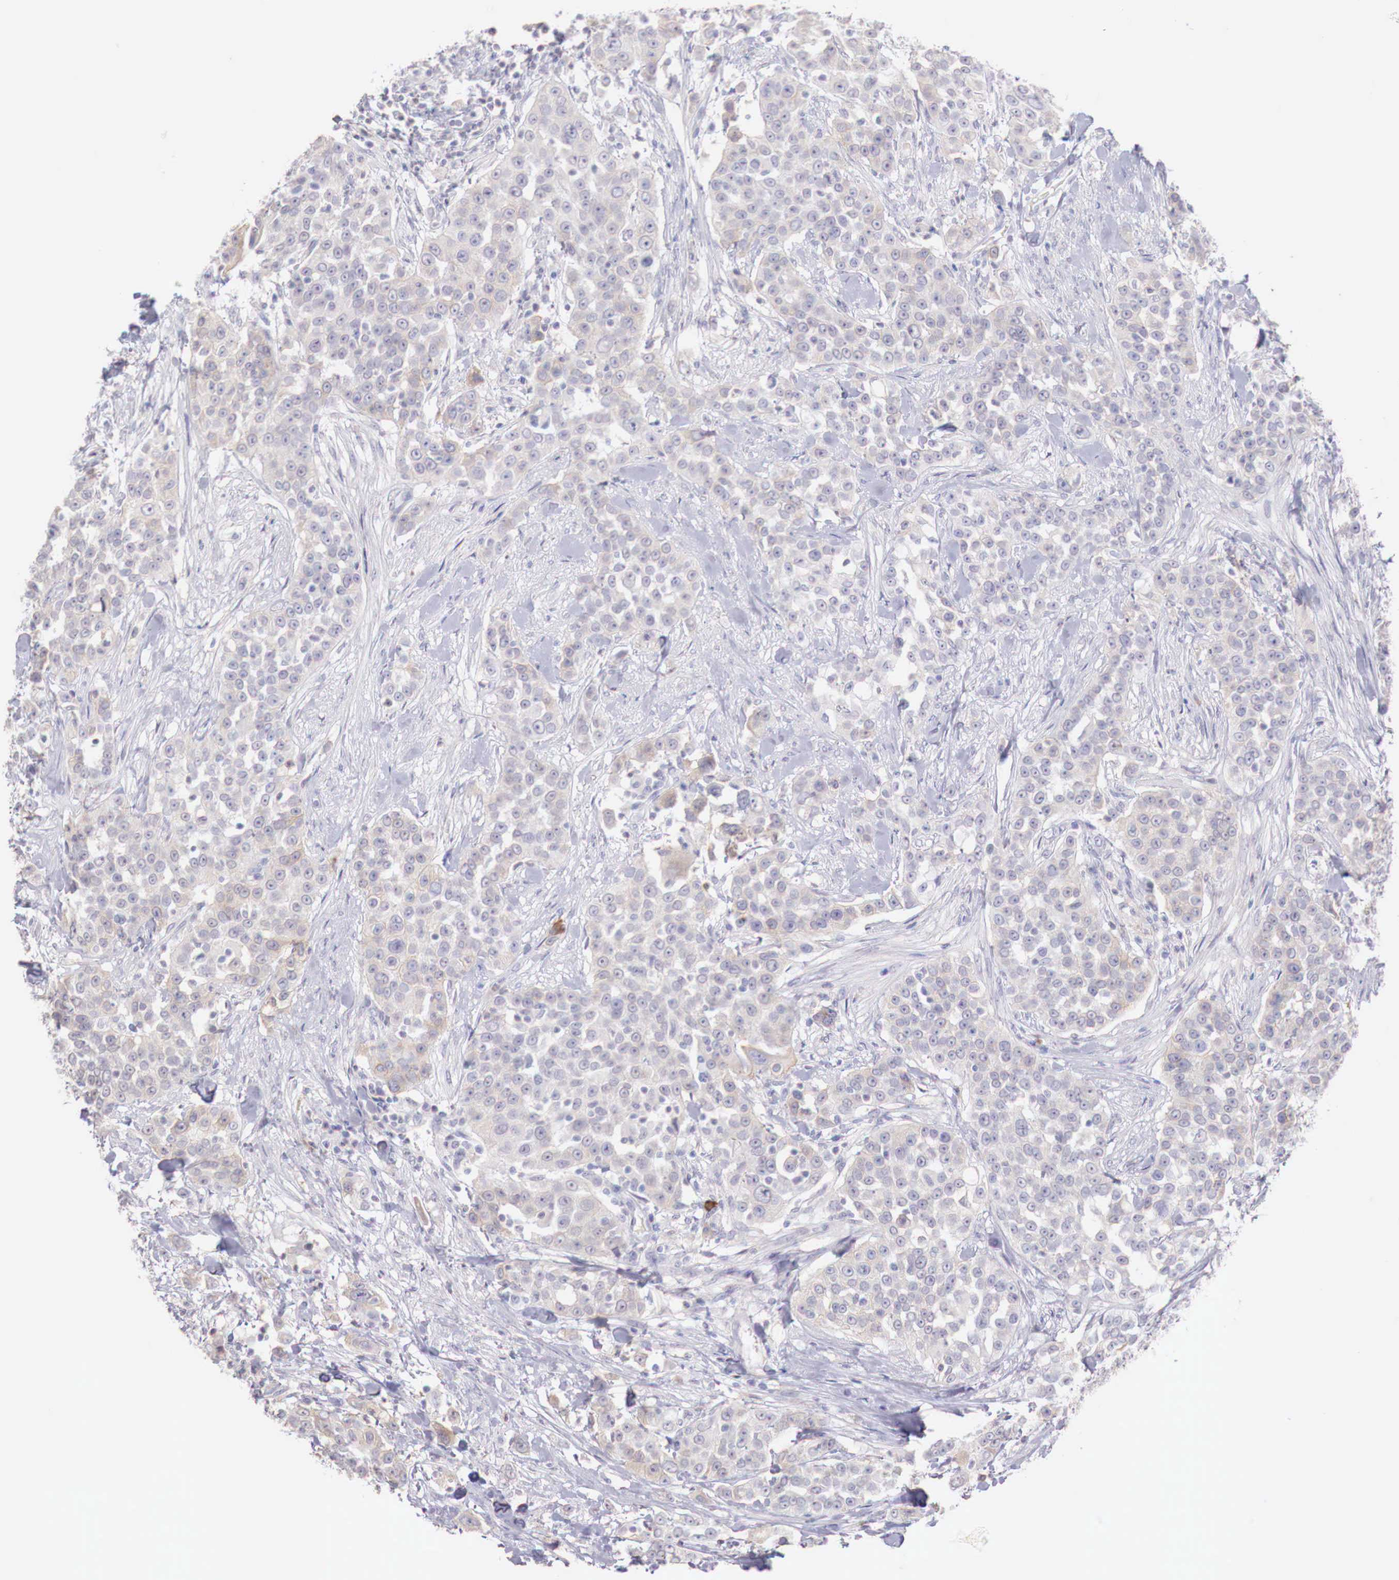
{"staining": {"intensity": "weak", "quantity": "<25%", "location": "cytoplasmic/membranous"}, "tissue": "urothelial cancer", "cell_type": "Tumor cells", "image_type": "cancer", "snomed": [{"axis": "morphology", "description": "Urothelial carcinoma, High grade"}, {"axis": "topography", "description": "Urinary bladder"}], "caption": "Micrograph shows no protein positivity in tumor cells of urothelial carcinoma (high-grade) tissue. (DAB (3,3'-diaminobenzidine) immunohistochemistry (IHC) visualized using brightfield microscopy, high magnification).", "gene": "XPNPEP2", "patient": {"sex": "female", "age": 80}}